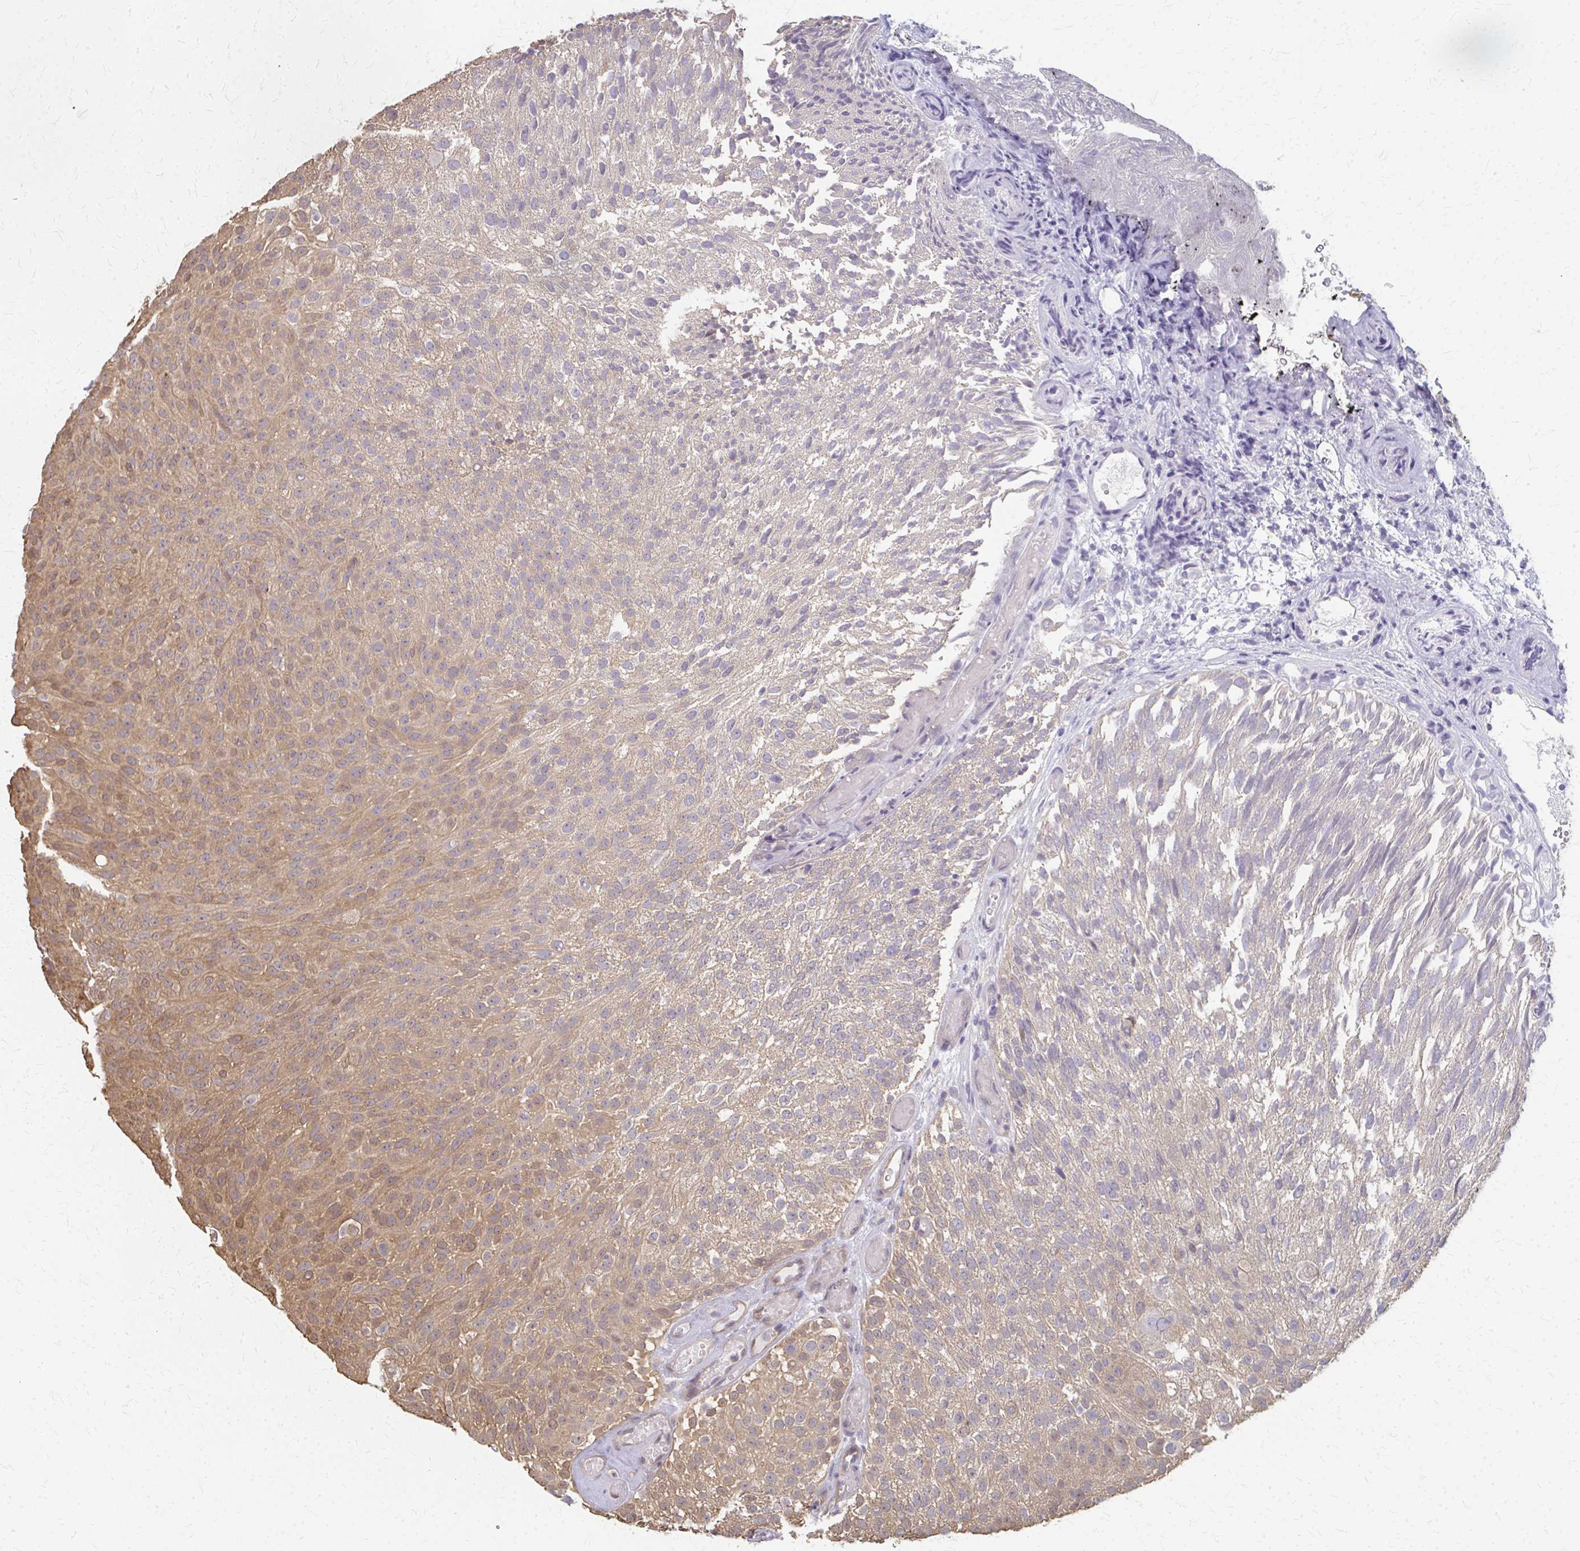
{"staining": {"intensity": "weak", "quantity": ">75%", "location": "cytoplasmic/membranous"}, "tissue": "urothelial cancer", "cell_type": "Tumor cells", "image_type": "cancer", "snomed": [{"axis": "morphology", "description": "Urothelial carcinoma, Low grade"}, {"axis": "topography", "description": "Urinary bladder"}], "caption": "Immunohistochemical staining of urothelial cancer reveals low levels of weak cytoplasmic/membranous protein staining in approximately >75% of tumor cells.", "gene": "RABGAP1L", "patient": {"sex": "male", "age": 78}}